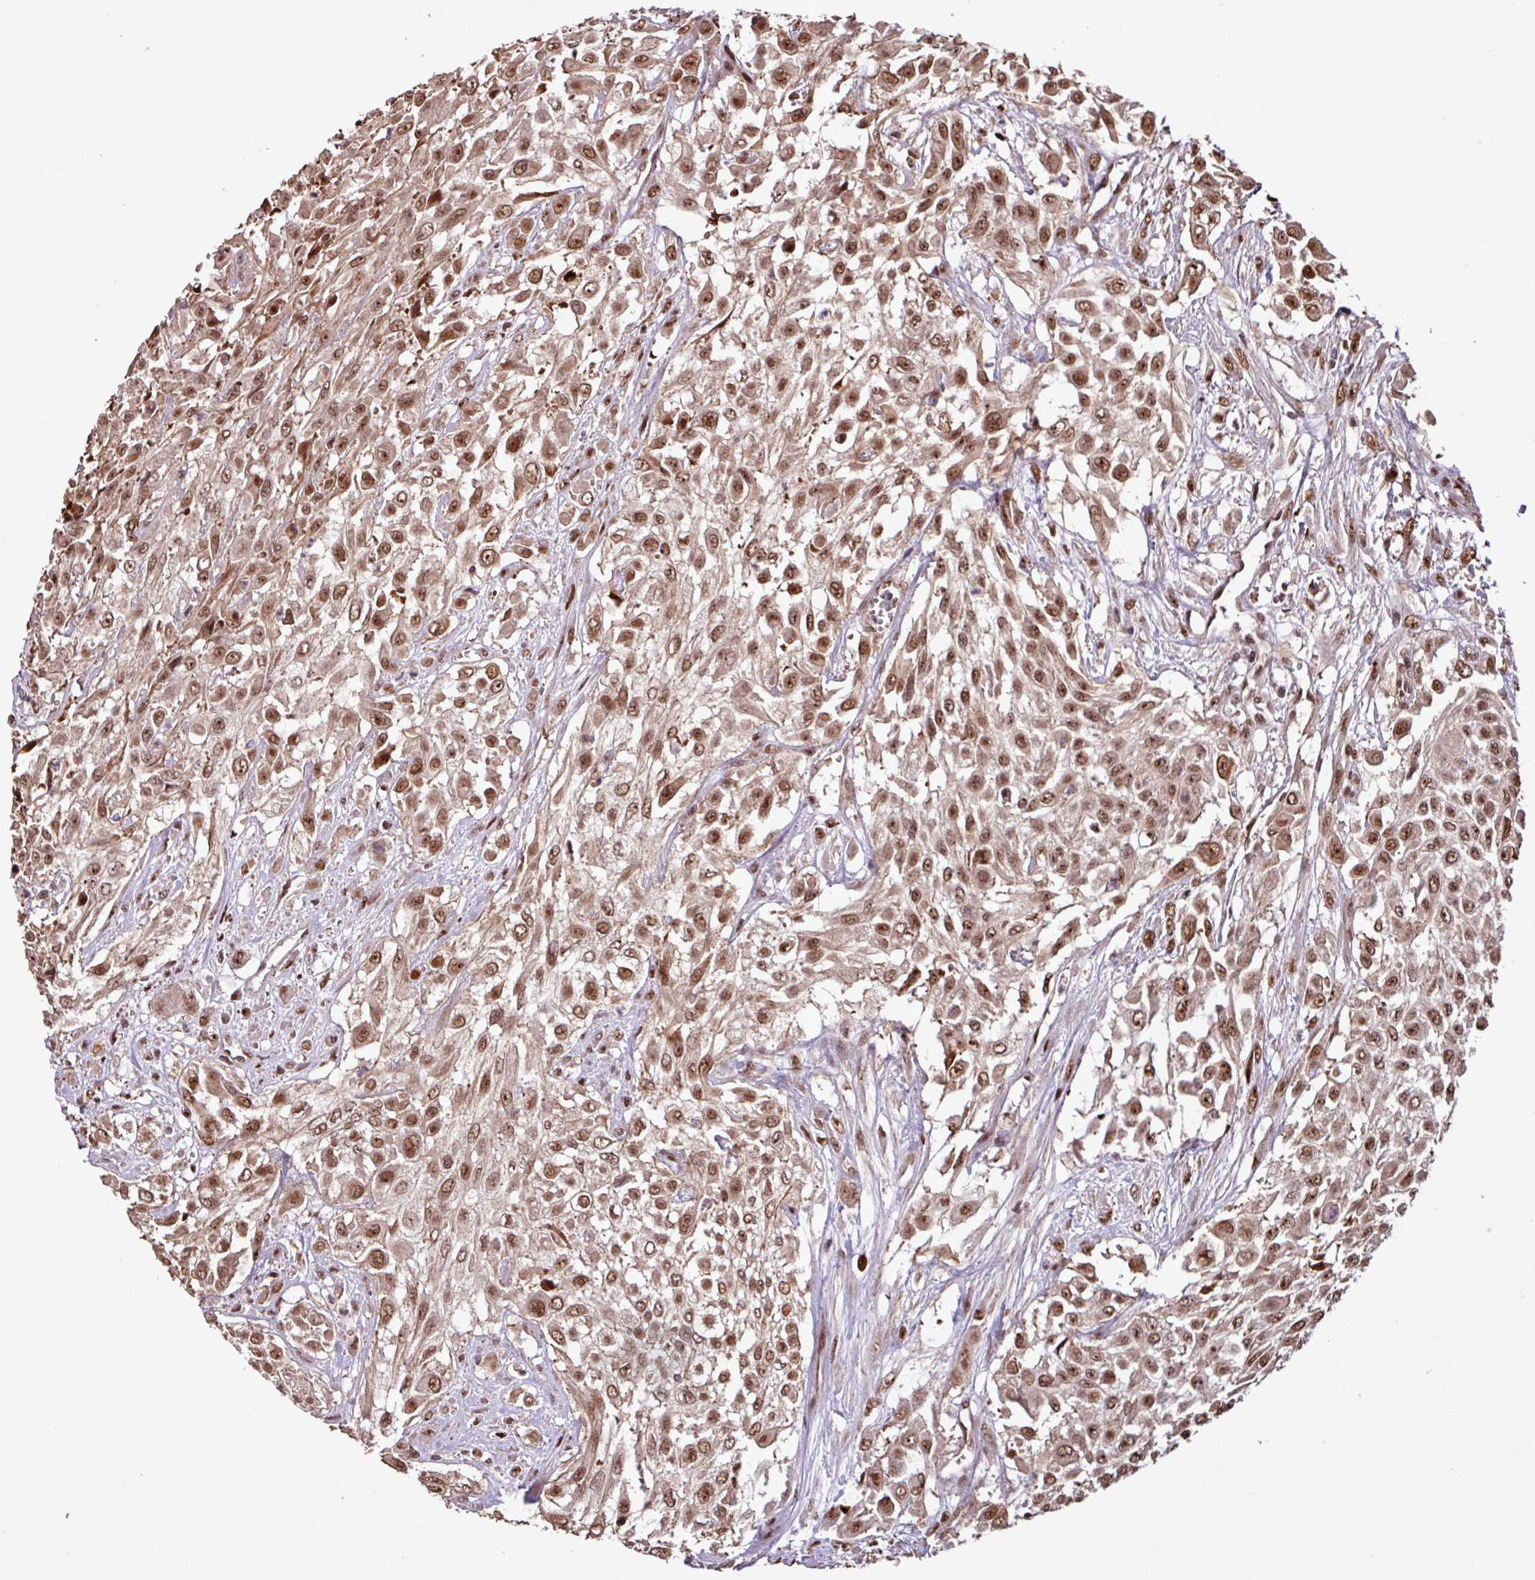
{"staining": {"intensity": "moderate", "quantity": ">75%", "location": "nuclear"}, "tissue": "urothelial cancer", "cell_type": "Tumor cells", "image_type": "cancer", "snomed": [{"axis": "morphology", "description": "Urothelial carcinoma, High grade"}, {"axis": "topography", "description": "Urinary bladder"}], "caption": "Protein expression analysis of high-grade urothelial carcinoma exhibits moderate nuclear positivity in approximately >75% of tumor cells.", "gene": "SLC22A24", "patient": {"sex": "male", "age": 57}}